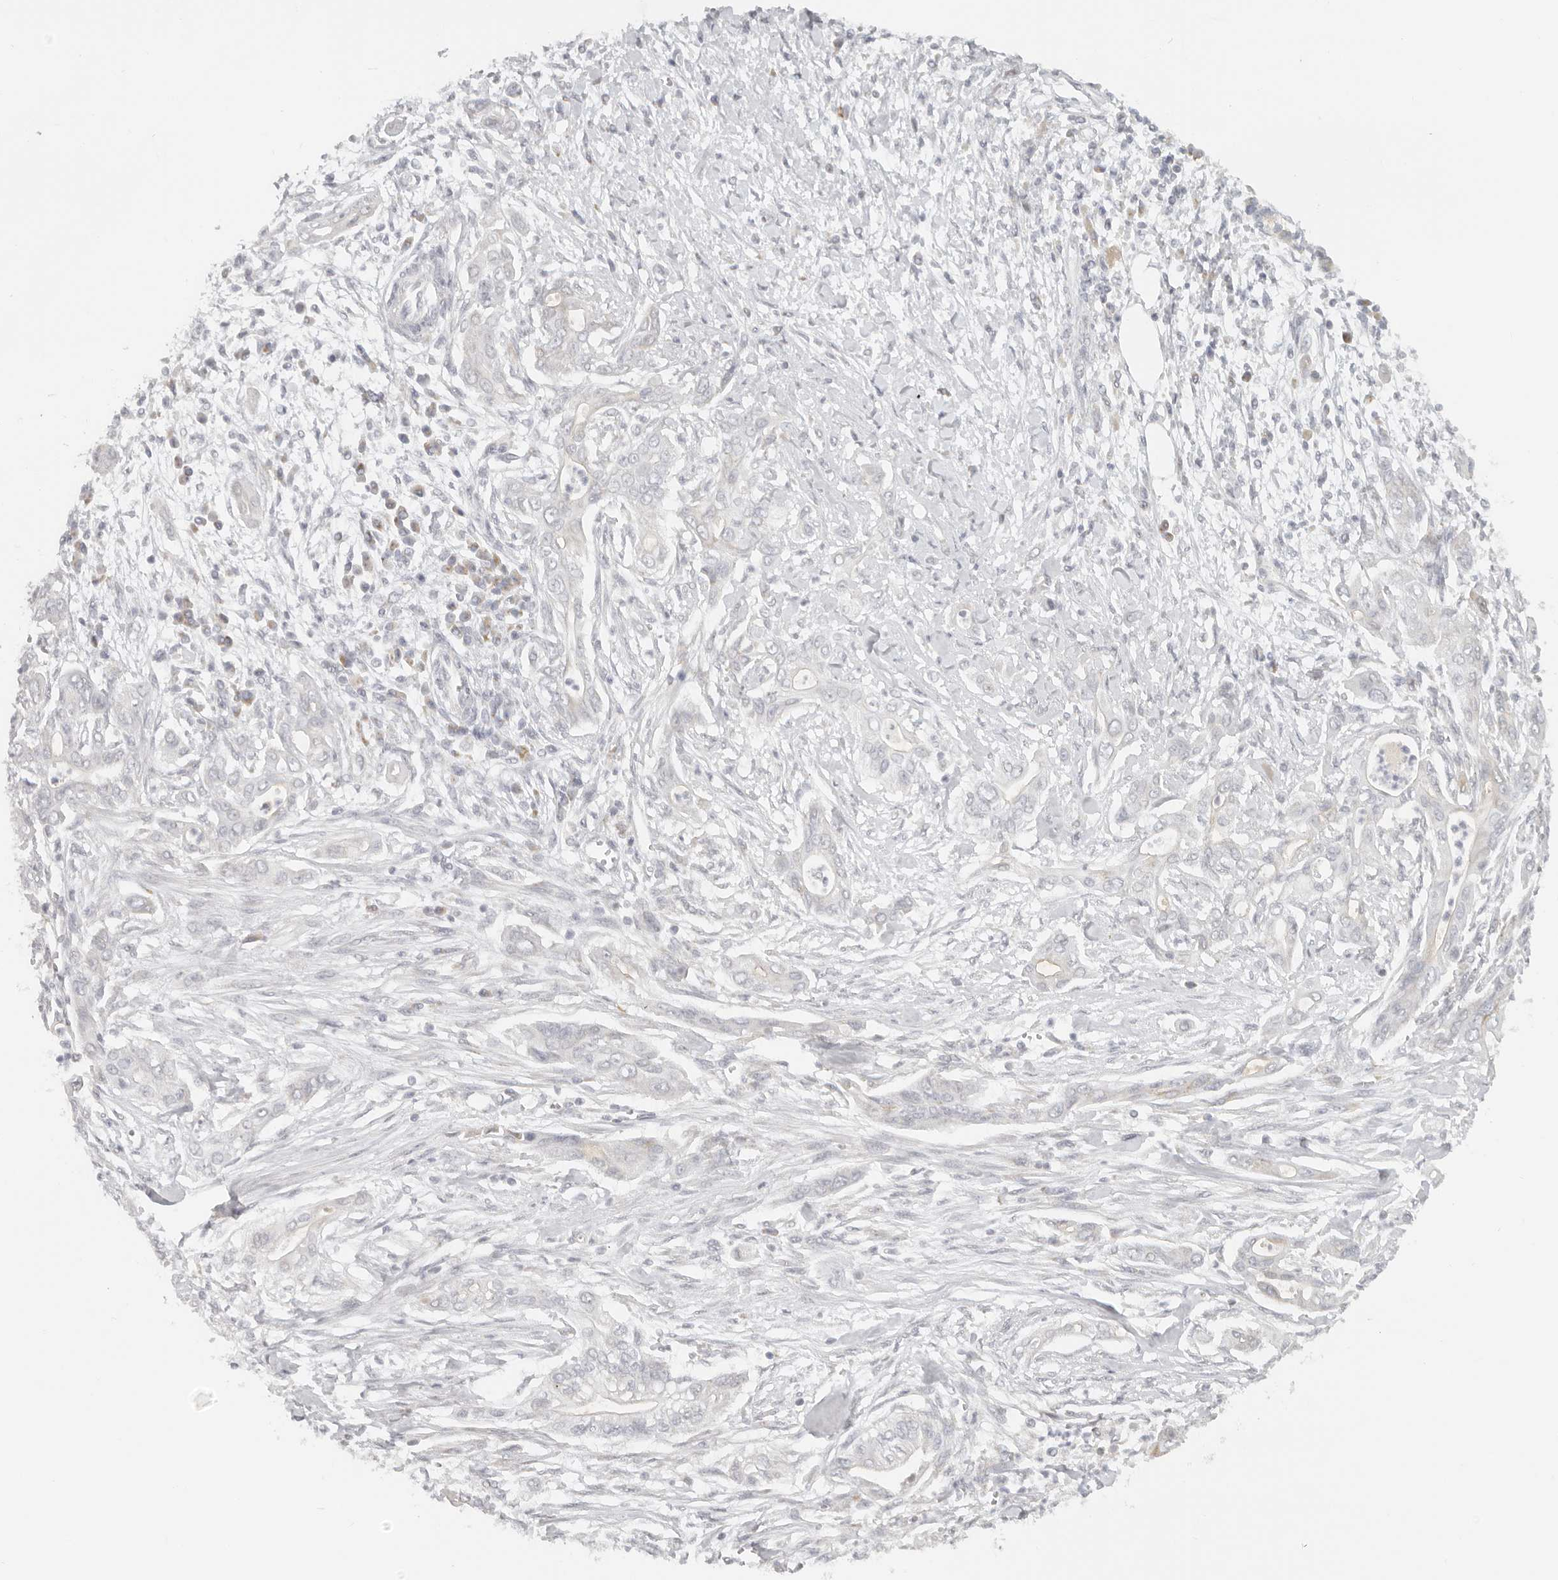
{"staining": {"intensity": "negative", "quantity": "none", "location": "none"}, "tissue": "pancreatic cancer", "cell_type": "Tumor cells", "image_type": "cancer", "snomed": [{"axis": "morphology", "description": "Adenocarcinoma, NOS"}, {"axis": "topography", "description": "Pancreas"}], "caption": "Immunohistochemistry photomicrograph of human pancreatic cancer stained for a protein (brown), which displays no positivity in tumor cells.", "gene": "KDF1", "patient": {"sex": "male", "age": 58}}